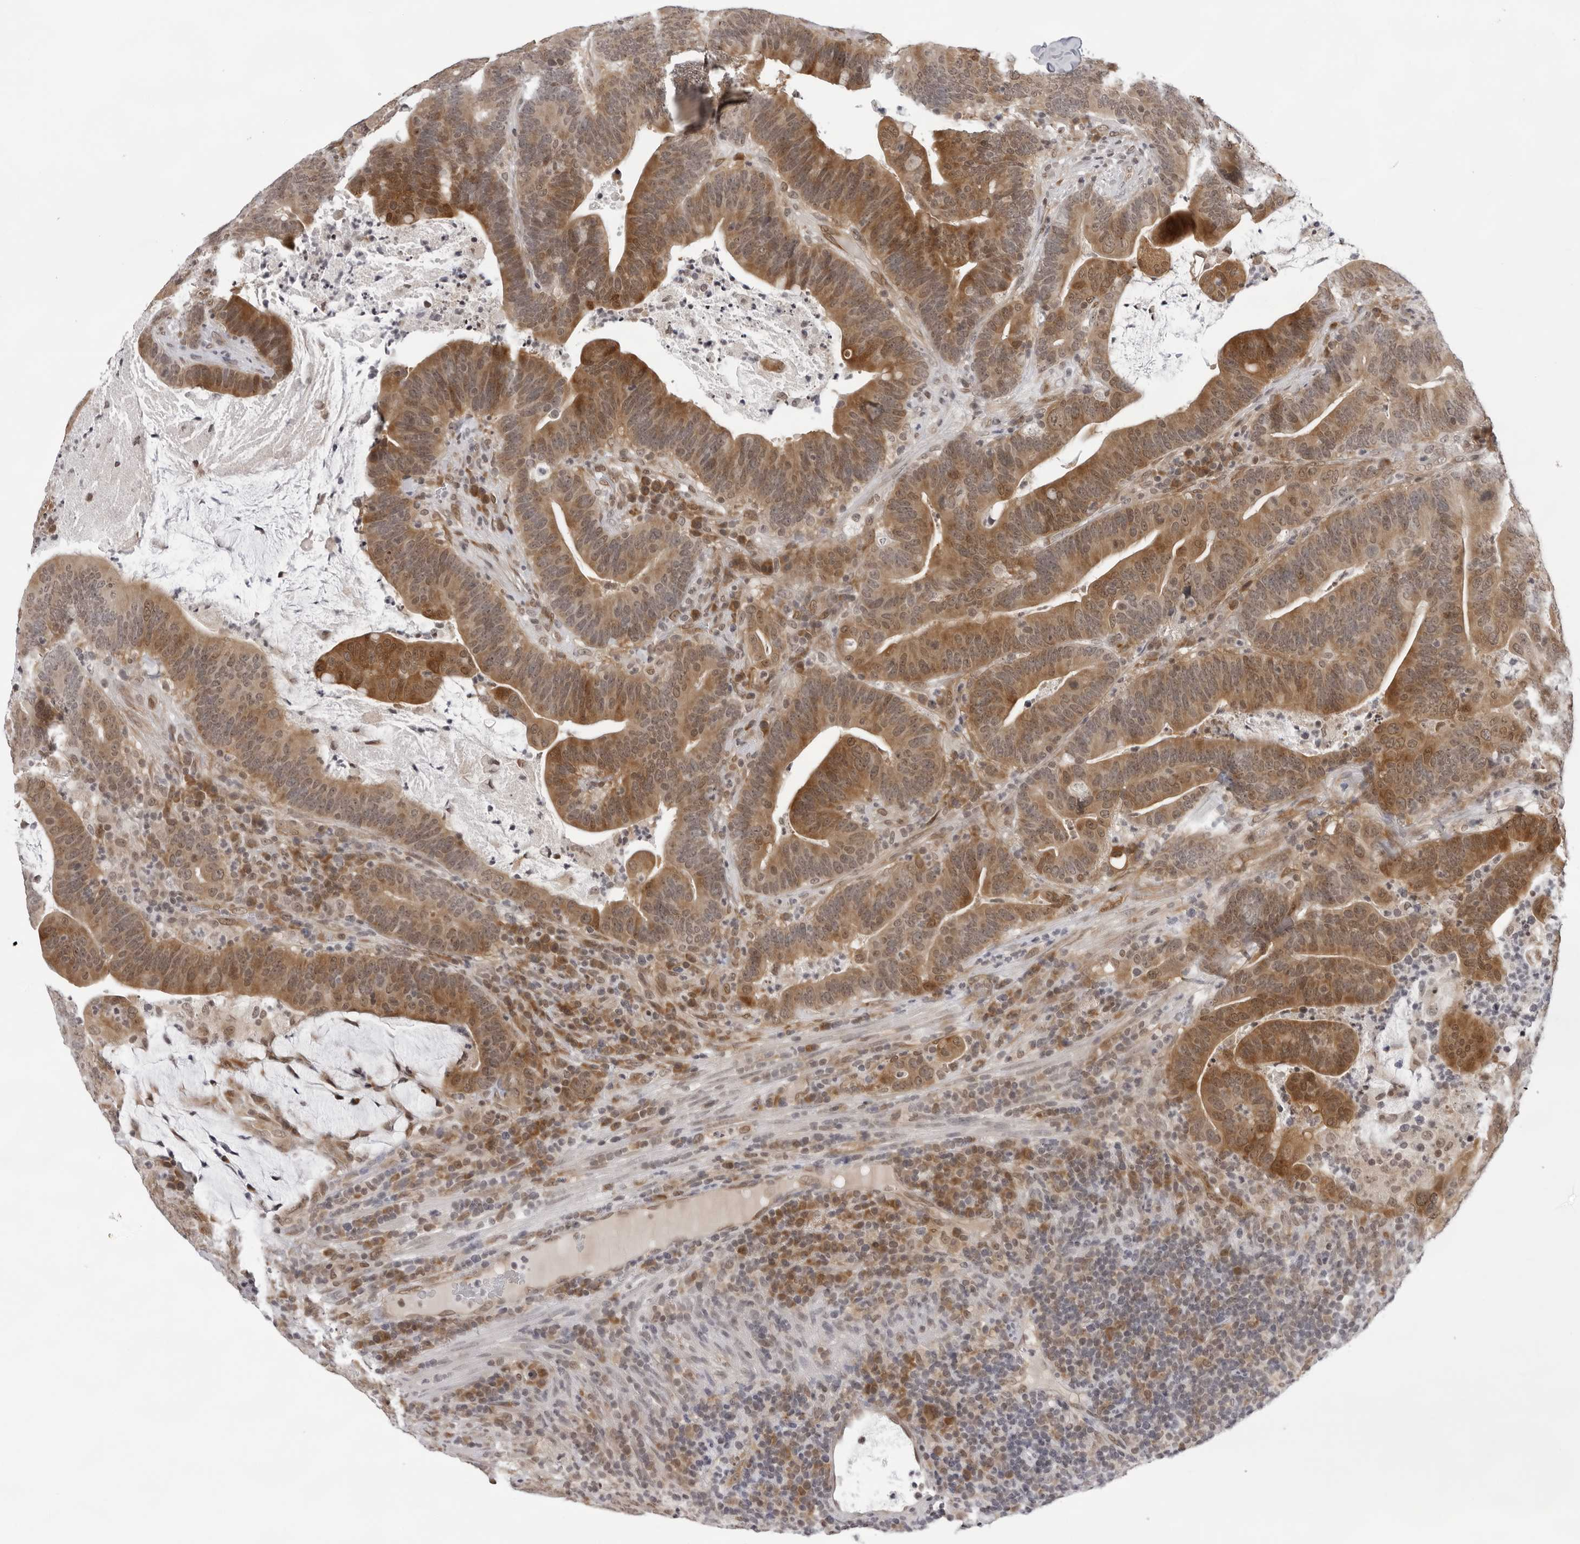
{"staining": {"intensity": "moderate", "quantity": ">75%", "location": "cytoplasmic/membranous"}, "tissue": "colorectal cancer", "cell_type": "Tumor cells", "image_type": "cancer", "snomed": [{"axis": "morphology", "description": "Adenocarcinoma, NOS"}, {"axis": "topography", "description": "Colon"}], "caption": "Protein expression analysis of colorectal cancer (adenocarcinoma) reveals moderate cytoplasmic/membranous staining in approximately >75% of tumor cells.", "gene": "CASP7", "patient": {"sex": "female", "age": 66}}